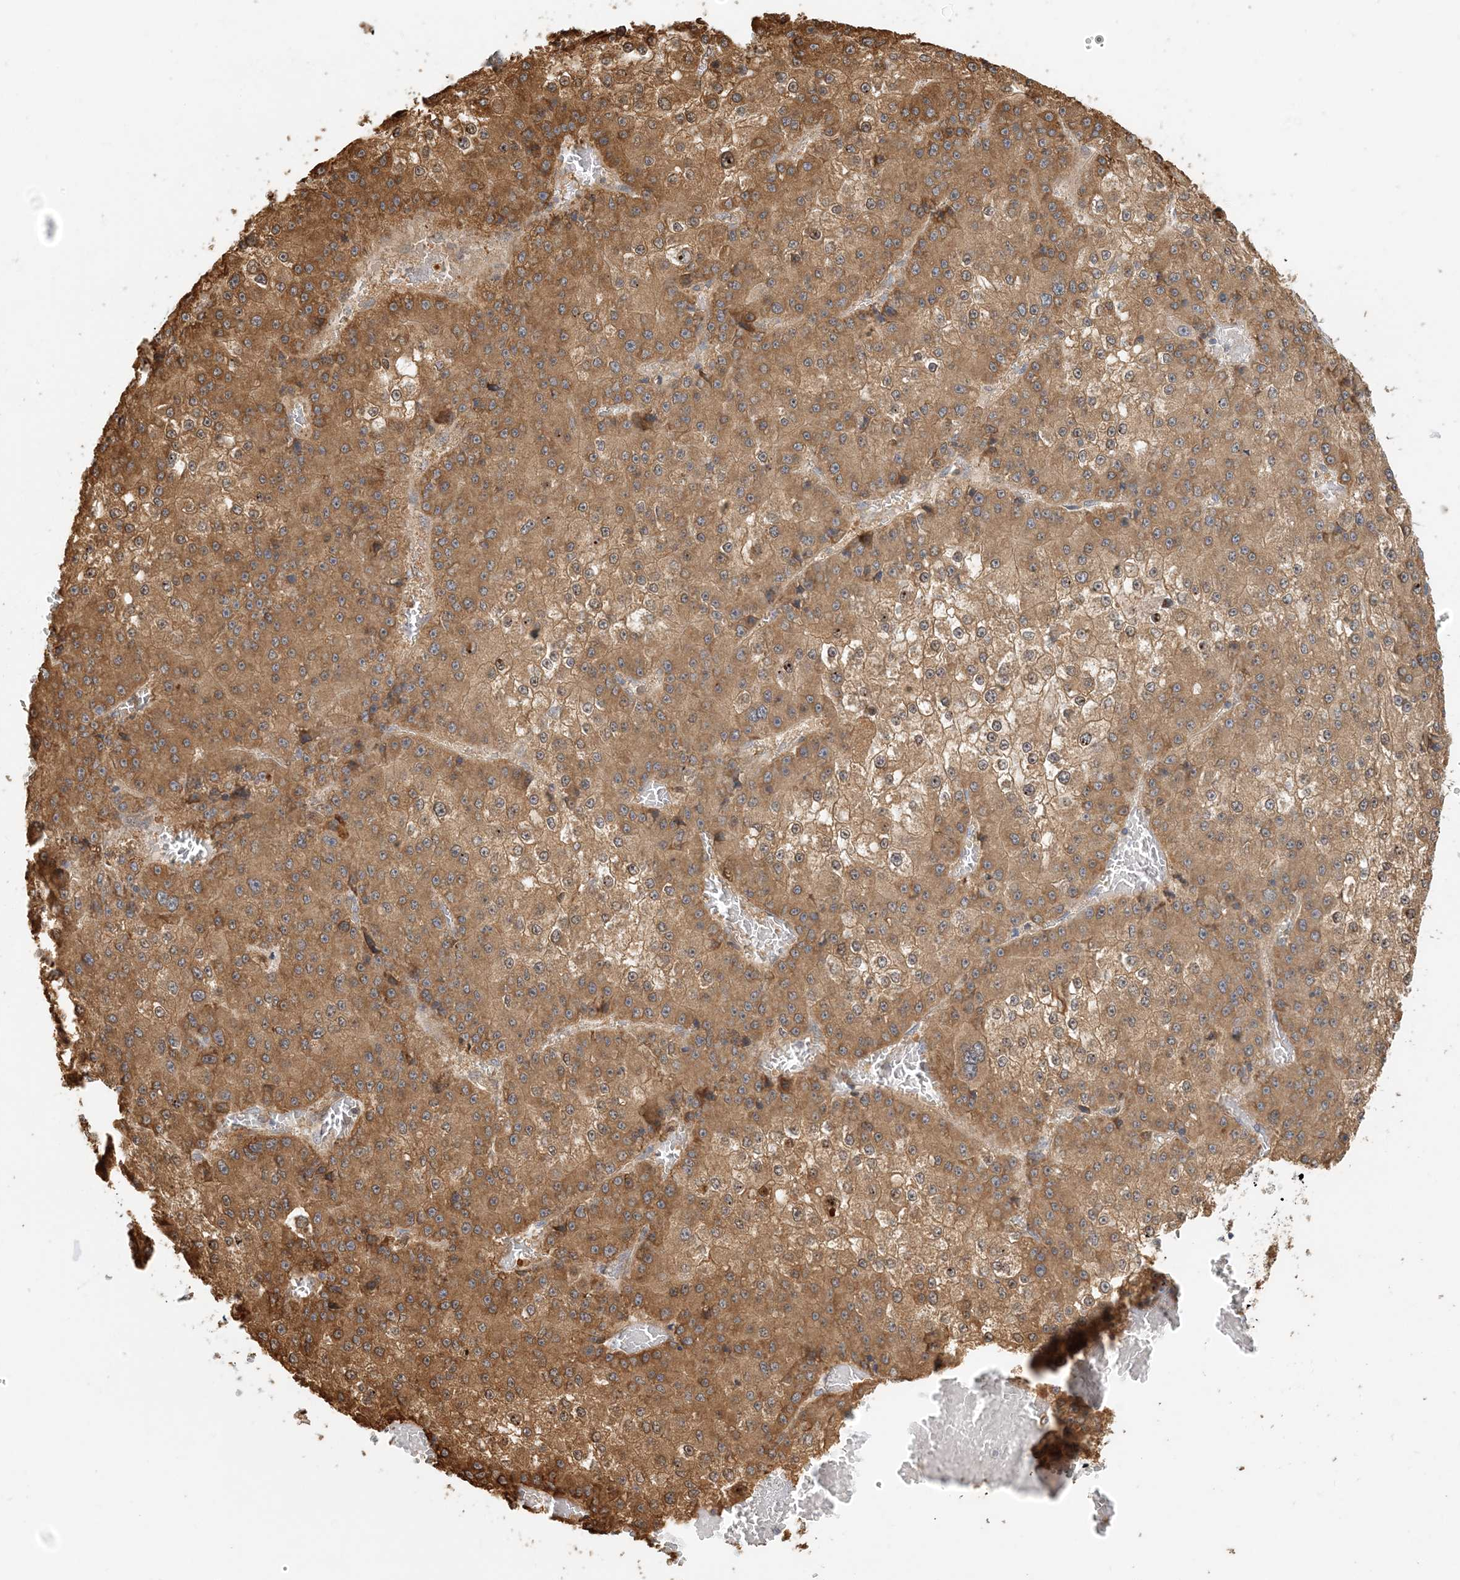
{"staining": {"intensity": "moderate", "quantity": ">75%", "location": "cytoplasmic/membranous"}, "tissue": "liver cancer", "cell_type": "Tumor cells", "image_type": "cancer", "snomed": [{"axis": "morphology", "description": "Carcinoma, Hepatocellular, NOS"}, {"axis": "topography", "description": "Liver"}], "caption": "Protein analysis of hepatocellular carcinoma (liver) tissue displays moderate cytoplasmic/membranous positivity in about >75% of tumor cells.", "gene": "HNMT", "patient": {"sex": "female", "age": 73}}